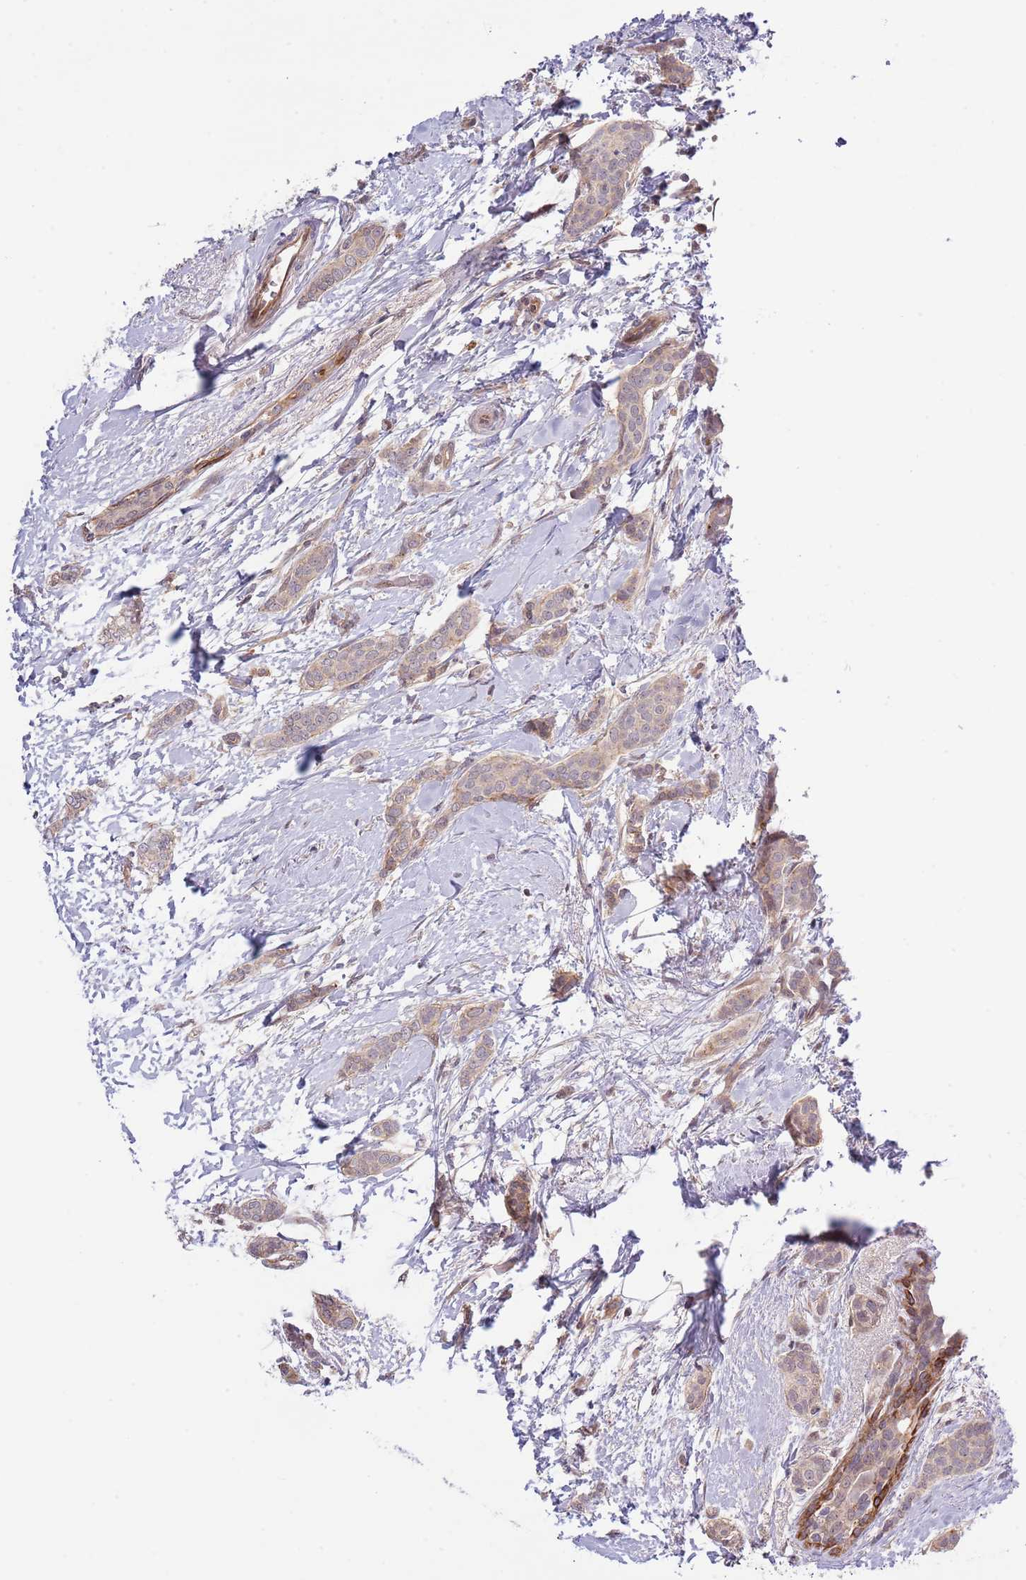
{"staining": {"intensity": "weak", "quantity": "25%-75%", "location": "cytoplasmic/membranous"}, "tissue": "breast cancer", "cell_type": "Tumor cells", "image_type": "cancer", "snomed": [{"axis": "morphology", "description": "Duct carcinoma"}, {"axis": "topography", "description": "Breast"}], "caption": "Human breast cancer (infiltrating ductal carcinoma) stained with a brown dye displays weak cytoplasmic/membranous positive expression in about 25%-75% of tumor cells.", "gene": "PRR16", "patient": {"sex": "female", "age": 72}}